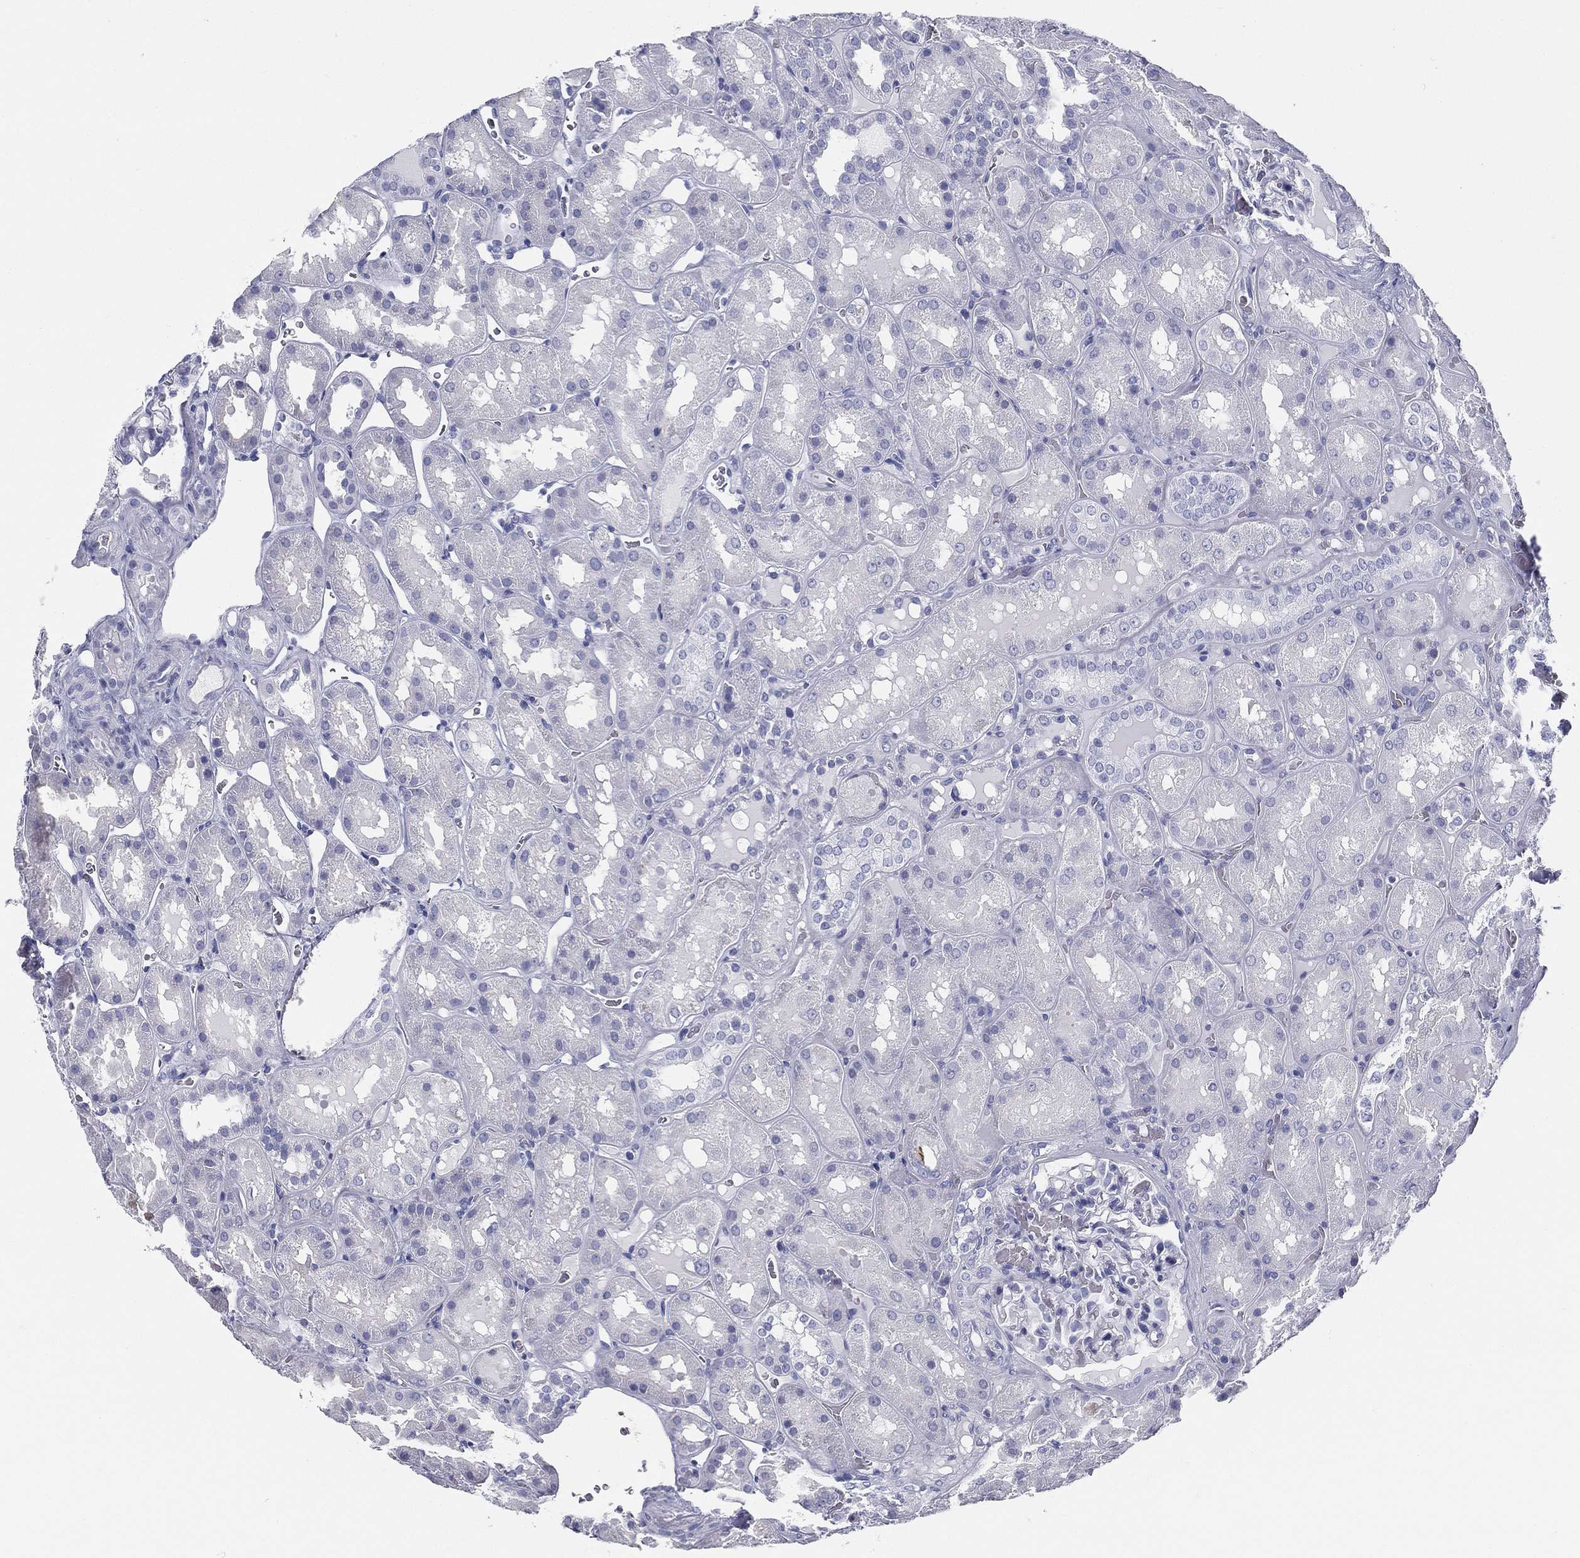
{"staining": {"intensity": "negative", "quantity": "none", "location": "none"}, "tissue": "kidney", "cell_type": "Cells in glomeruli", "image_type": "normal", "snomed": [{"axis": "morphology", "description": "Normal tissue, NOS"}, {"axis": "topography", "description": "Kidney"}], "caption": "Immunohistochemistry image of normal kidney: kidney stained with DAB (3,3'-diaminobenzidine) exhibits no significant protein expression in cells in glomeruli.", "gene": "RSPH4A", "patient": {"sex": "male", "age": 73}}